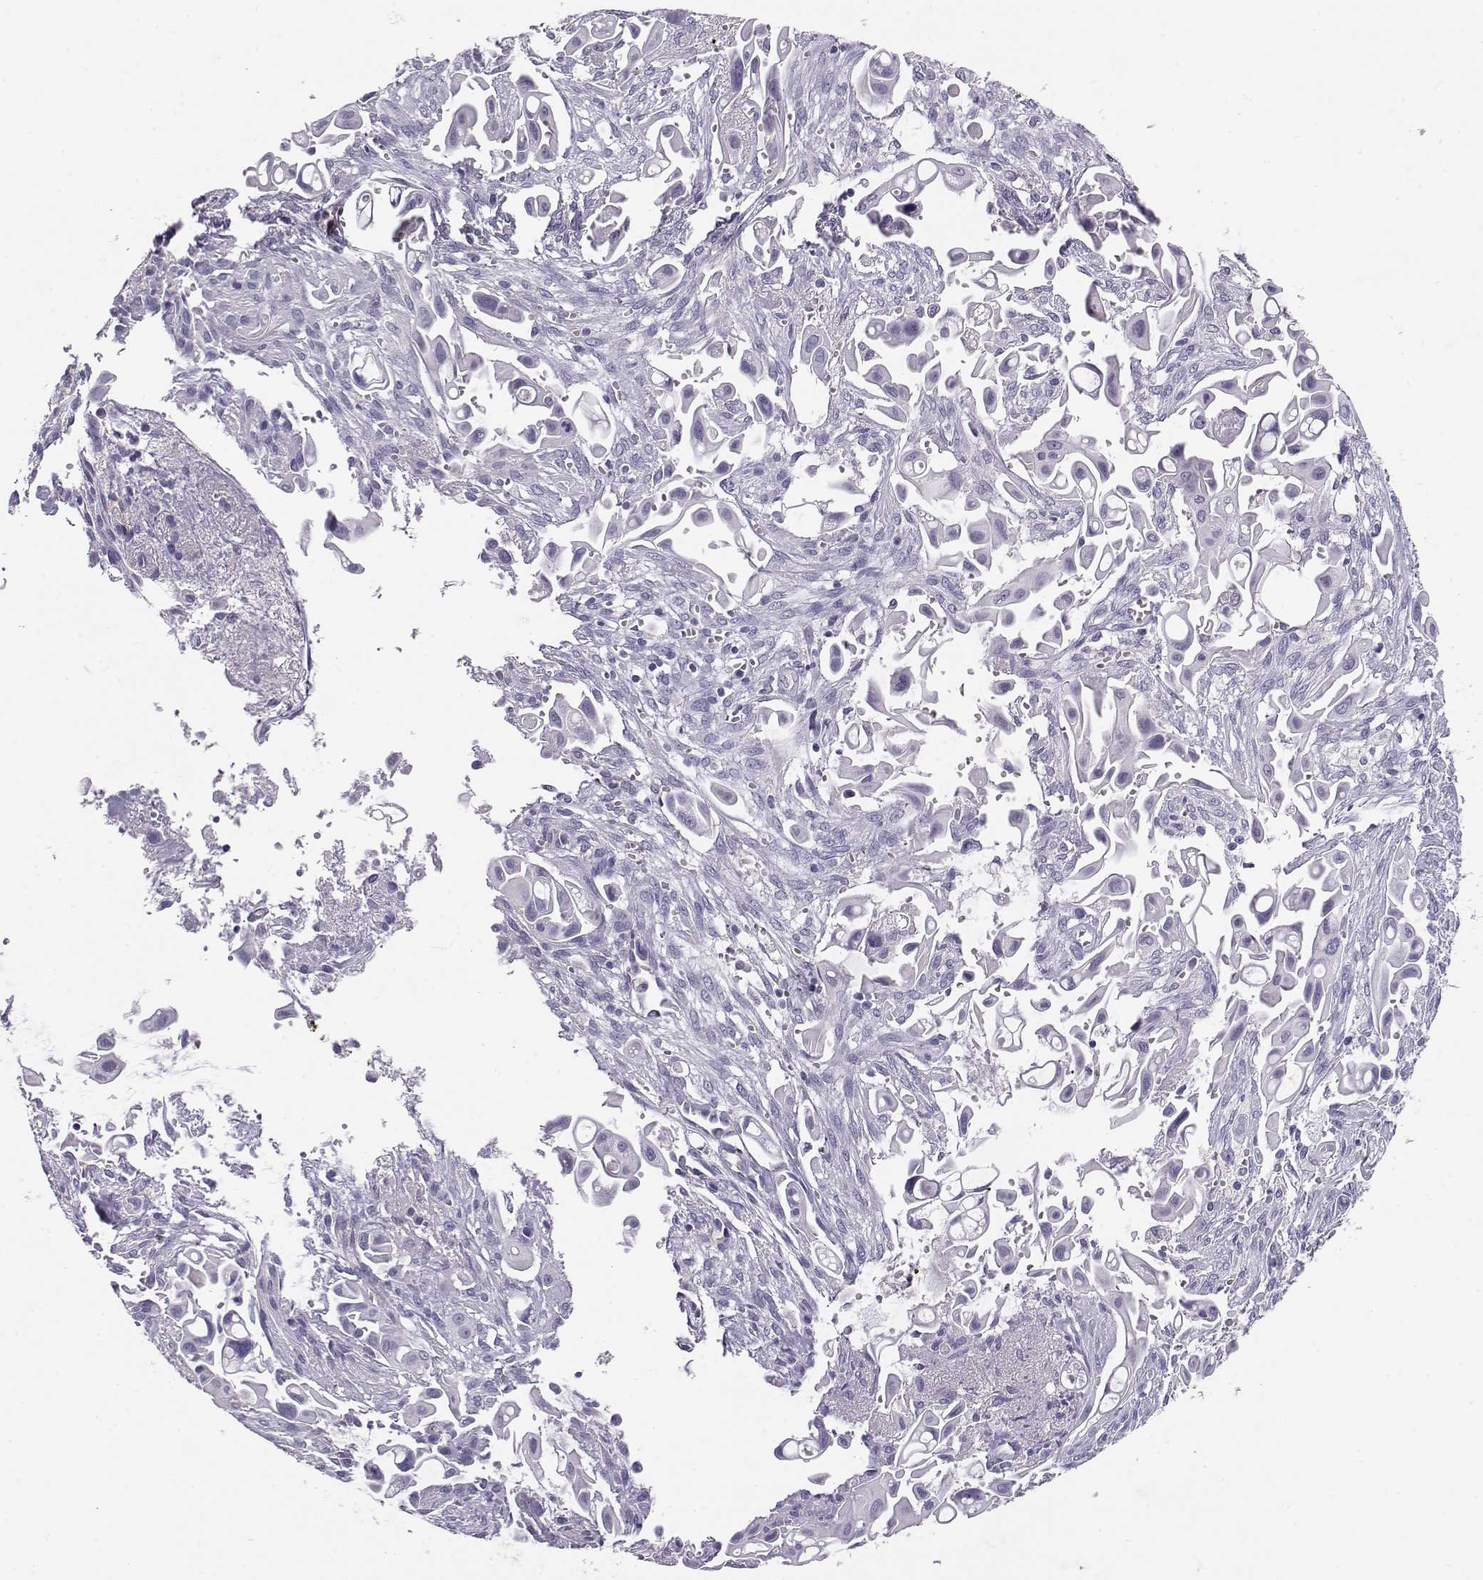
{"staining": {"intensity": "negative", "quantity": "none", "location": "none"}, "tissue": "pancreatic cancer", "cell_type": "Tumor cells", "image_type": "cancer", "snomed": [{"axis": "morphology", "description": "Adenocarcinoma, NOS"}, {"axis": "topography", "description": "Pancreas"}], "caption": "IHC photomicrograph of neoplastic tissue: pancreatic cancer (adenocarcinoma) stained with DAB (3,3'-diaminobenzidine) displays no significant protein expression in tumor cells. Nuclei are stained in blue.", "gene": "ENDOU", "patient": {"sex": "male", "age": 50}}